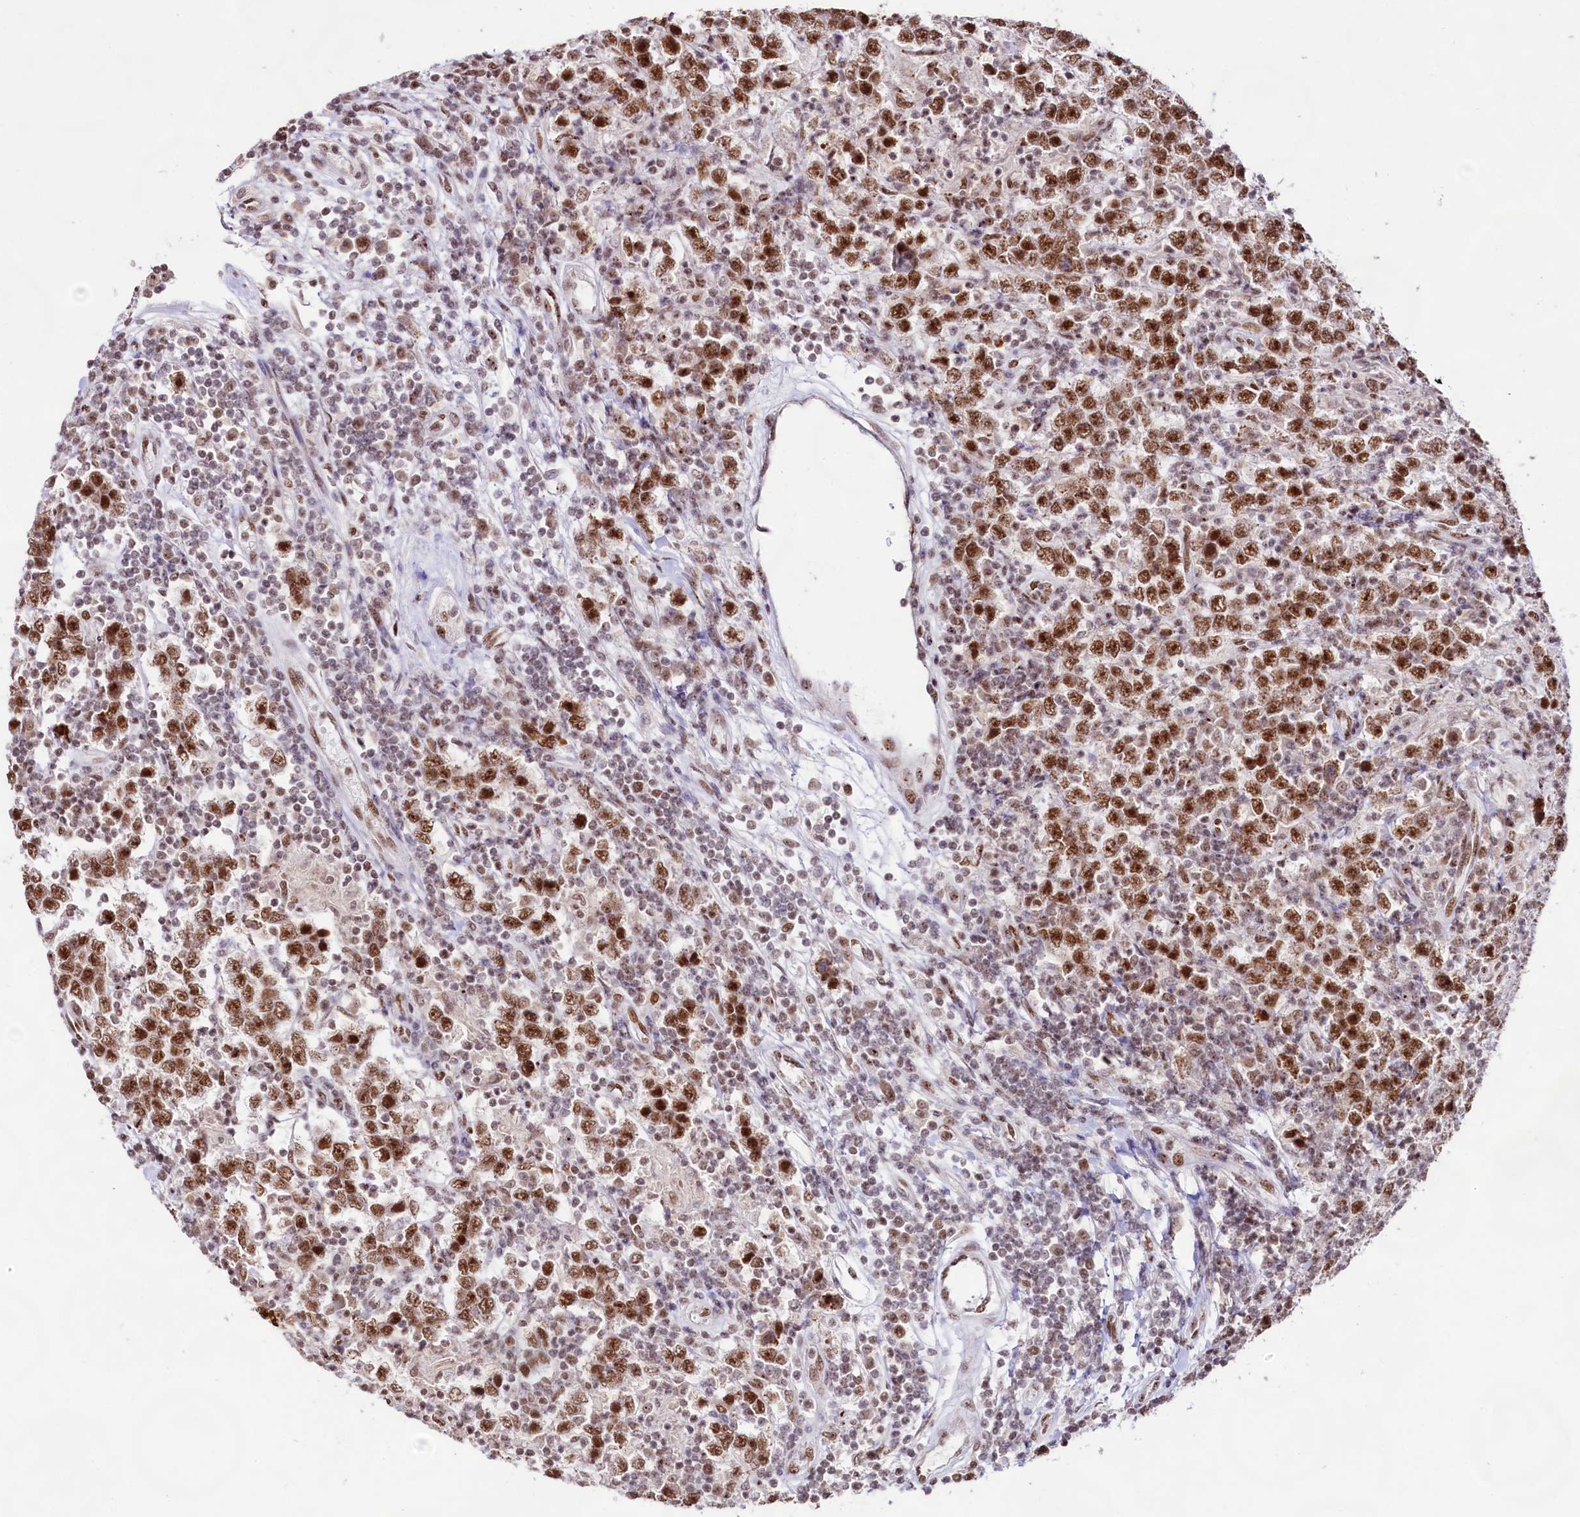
{"staining": {"intensity": "moderate", "quantity": ">75%", "location": "nuclear"}, "tissue": "testis cancer", "cell_type": "Tumor cells", "image_type": "cancer", "snomed": [{"axis": "morphology", "description": "Normal tissue, NOS"}, {"axis": "morphology", "description": "Urothelial carcinoma, High grade"}, {"axis": "morphology", "description": "Seminoma, NOS"}, {"axis": "morphology", "description": "Carcinoma, Embryonal, NOS"}, {"axis": "topography", "description": "Urinary bladder"}, {"axis": "topography", "description": "Testis"}], "caption": "This image exhibits immunohistochemistry (IHC) staining of testis urothelial carcinoma (high-grade), with medium moderate nuclear positivity in approximately >75% of tumor cells.", "gene": "HIRA", "patient": {"sex": "male", "age": 41}}